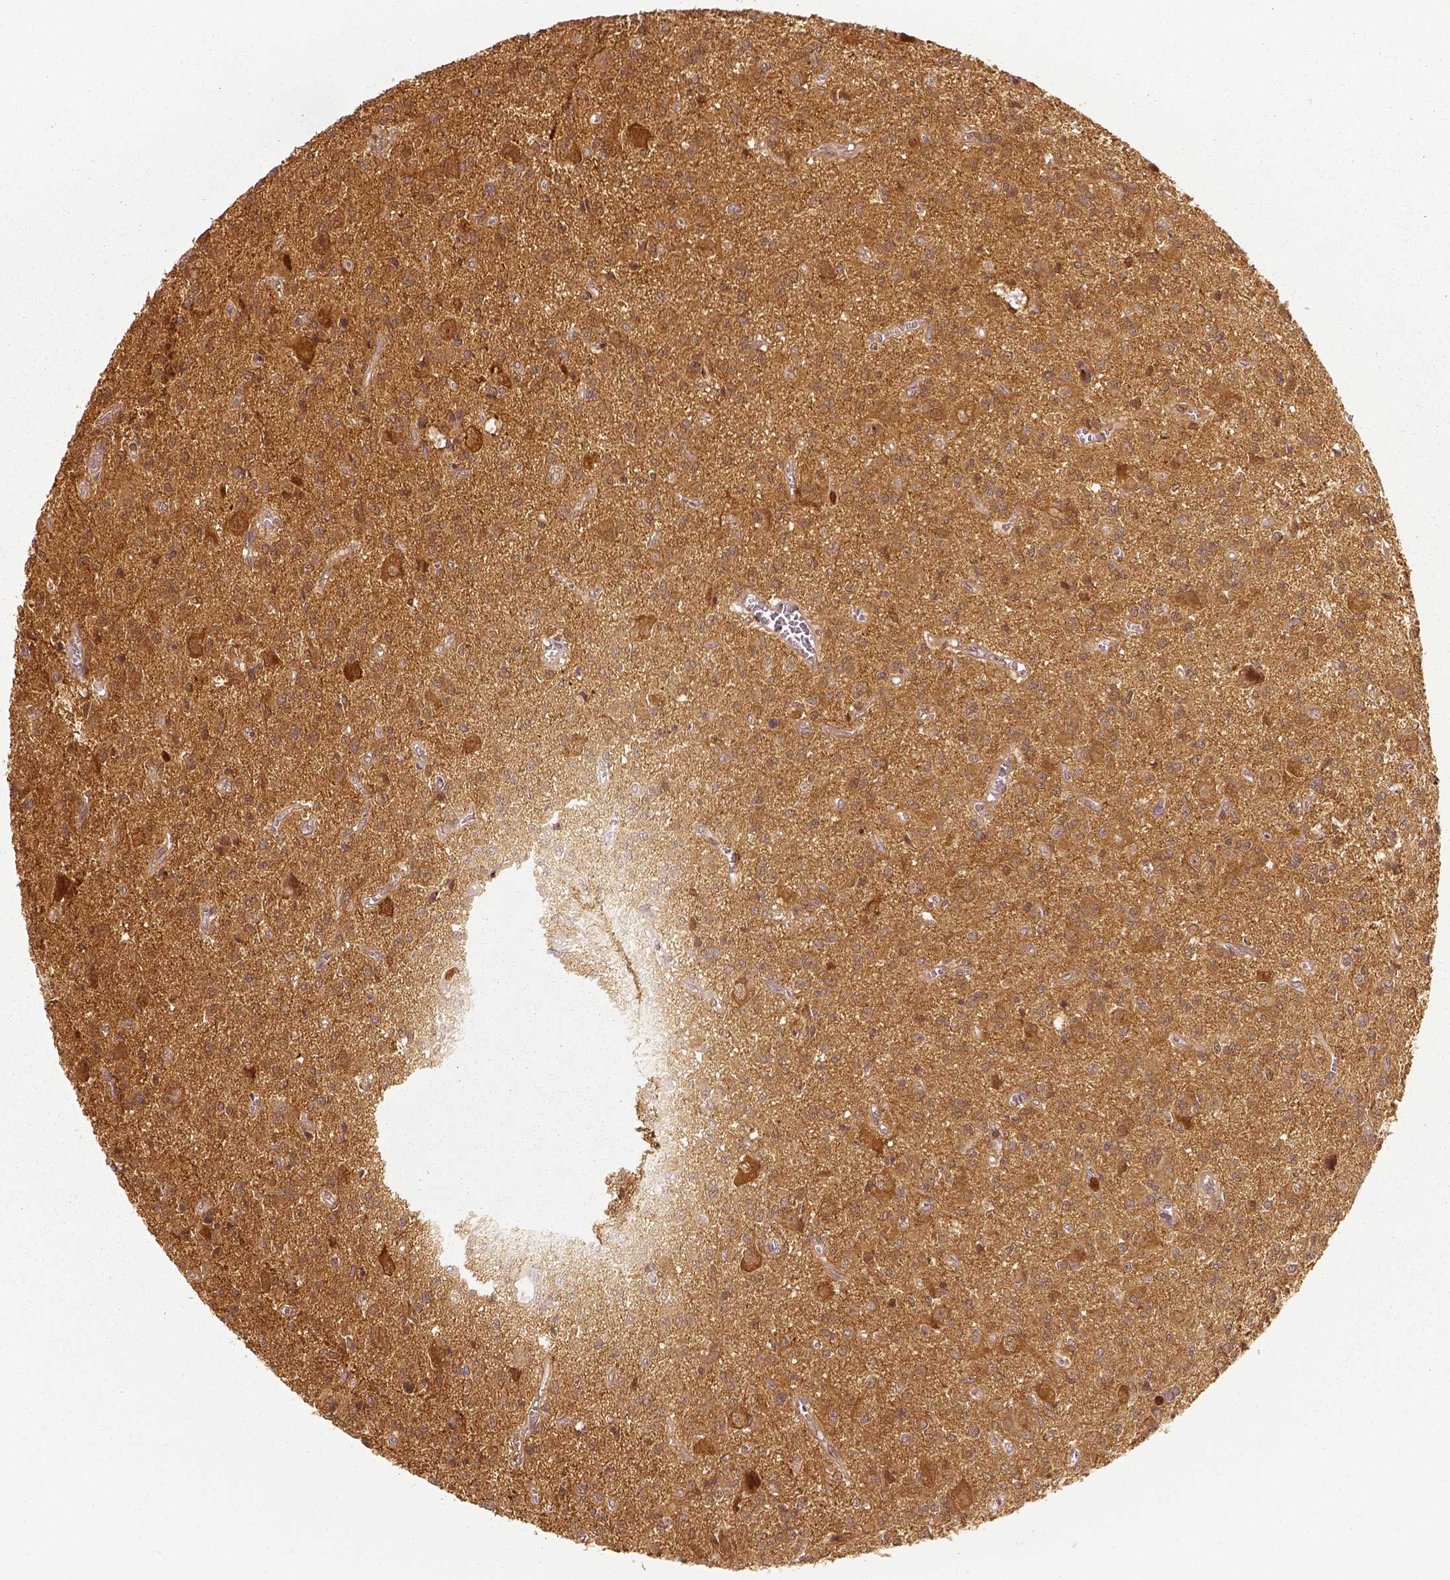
{"staining": {"intensity": "moderate", "quantity": ">75%", "location": "cytoplasmic/membranous"}, "tissue": "glioma", "cell_type": "Tumor cells", "image_type": "cancer", "snomed": [{"axis": "morphology", "description": "Glioma, malignant, Low grade"}, {"axis": "topography", "description": "Brain"}], "caption": "About >75% of tumor cells in glioma display moderate cytoplasmic/membranous protein expression as visualized by brown immunohistochemical staining.", "gene": "GPI", "patient": {"sex": "male", "age": 64}}